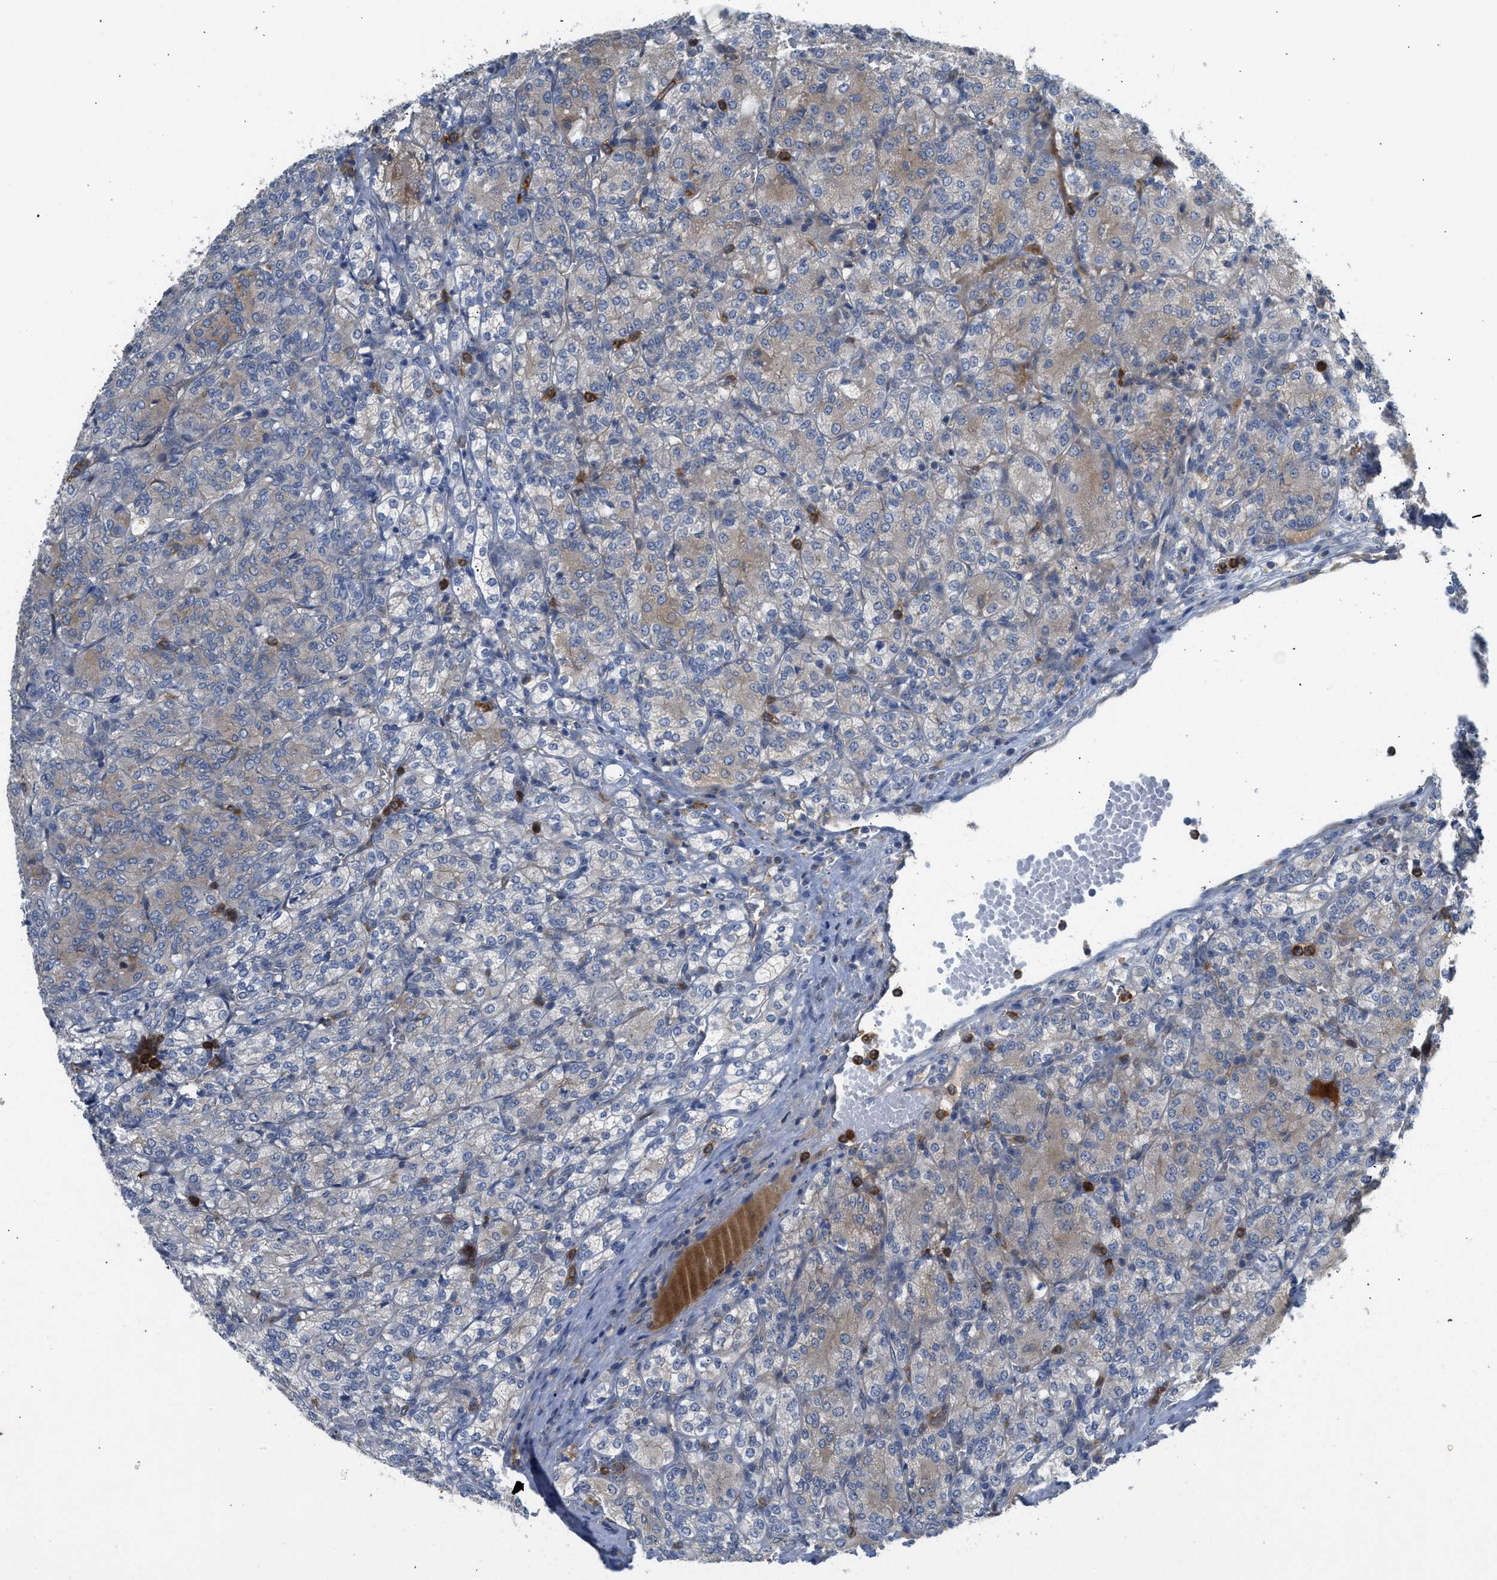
{"staining": {"intensity": "weak", "quantity": "25%-75%", "location": "cytoplasmic/membranous"}, "tissue": "renal cancer", "cell_type": "Tumor cells", "image_type": "cancer", "snomed": [{"axis": "morphology", "description": "Adenocarcinoma, NOS"}, {"axis": "topography", "description": "Kidney"}], "caption": "Renal adenocarcinoma stained with a protein marker exhibits weak staining in tumor cells.", "gene": "RHBDF2", "patient": {"sex": "male", "age": 77}}